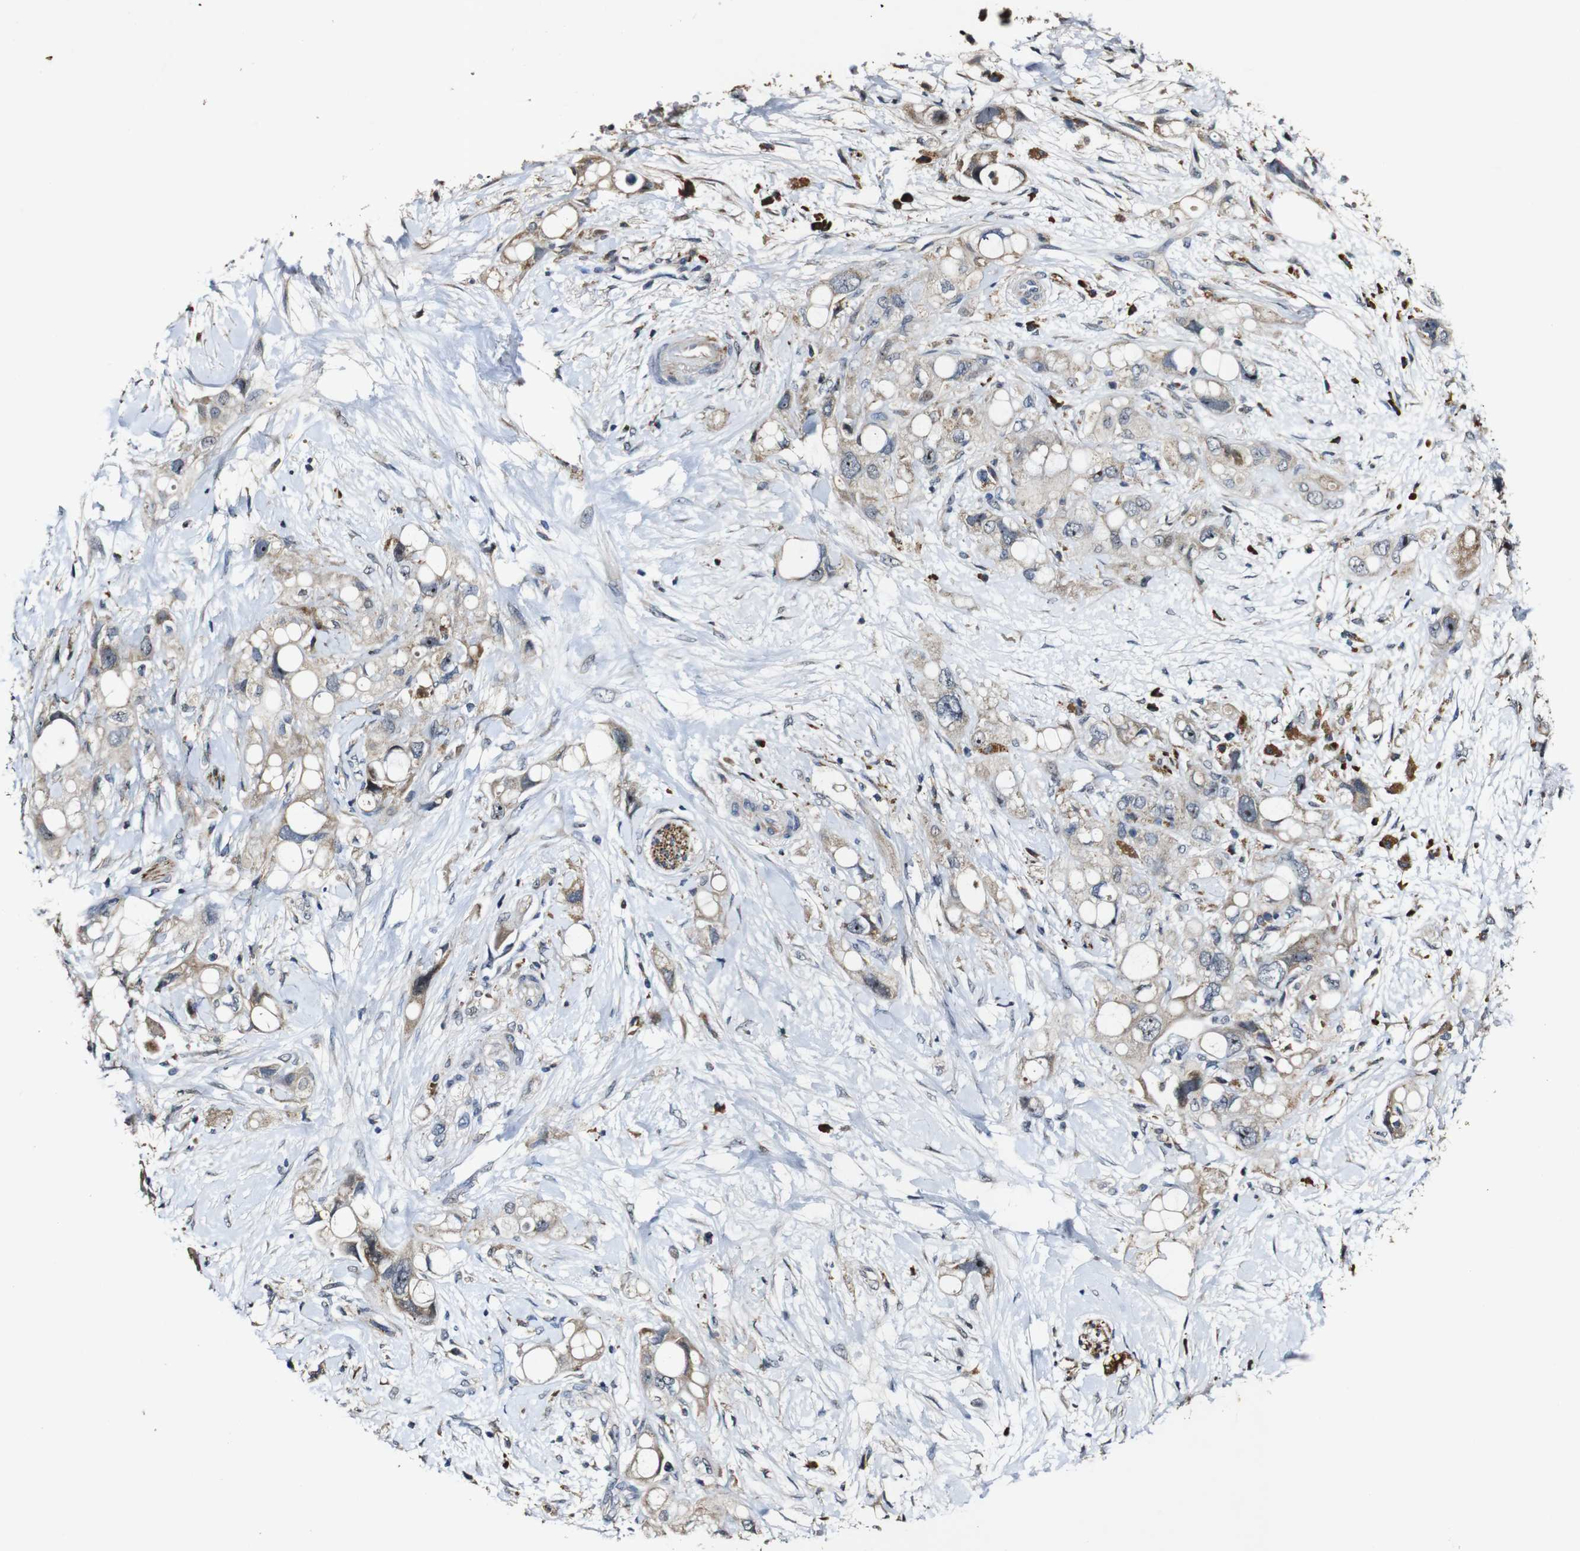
{"staining": {"intensity": "weak", "quantity": "<25%", "location": "cytoplasmic/membranous"}, "tissue": "pancreatic cancer", "cell_type": "Tumor cells", "image_type": "cancer", "snomed": [{"axis": "morphology", "description": "Adenocarcinoma, NOS"}, {"axis": "topography", "description": "Pancreas"}], "caption": "Histopathology image shows no protein positivity in tumor cells of pancreatic cancer (adenocarcinoma) tissue.", "gene": "MAGI2", "patient": {"sex": "female", "age": 56}}